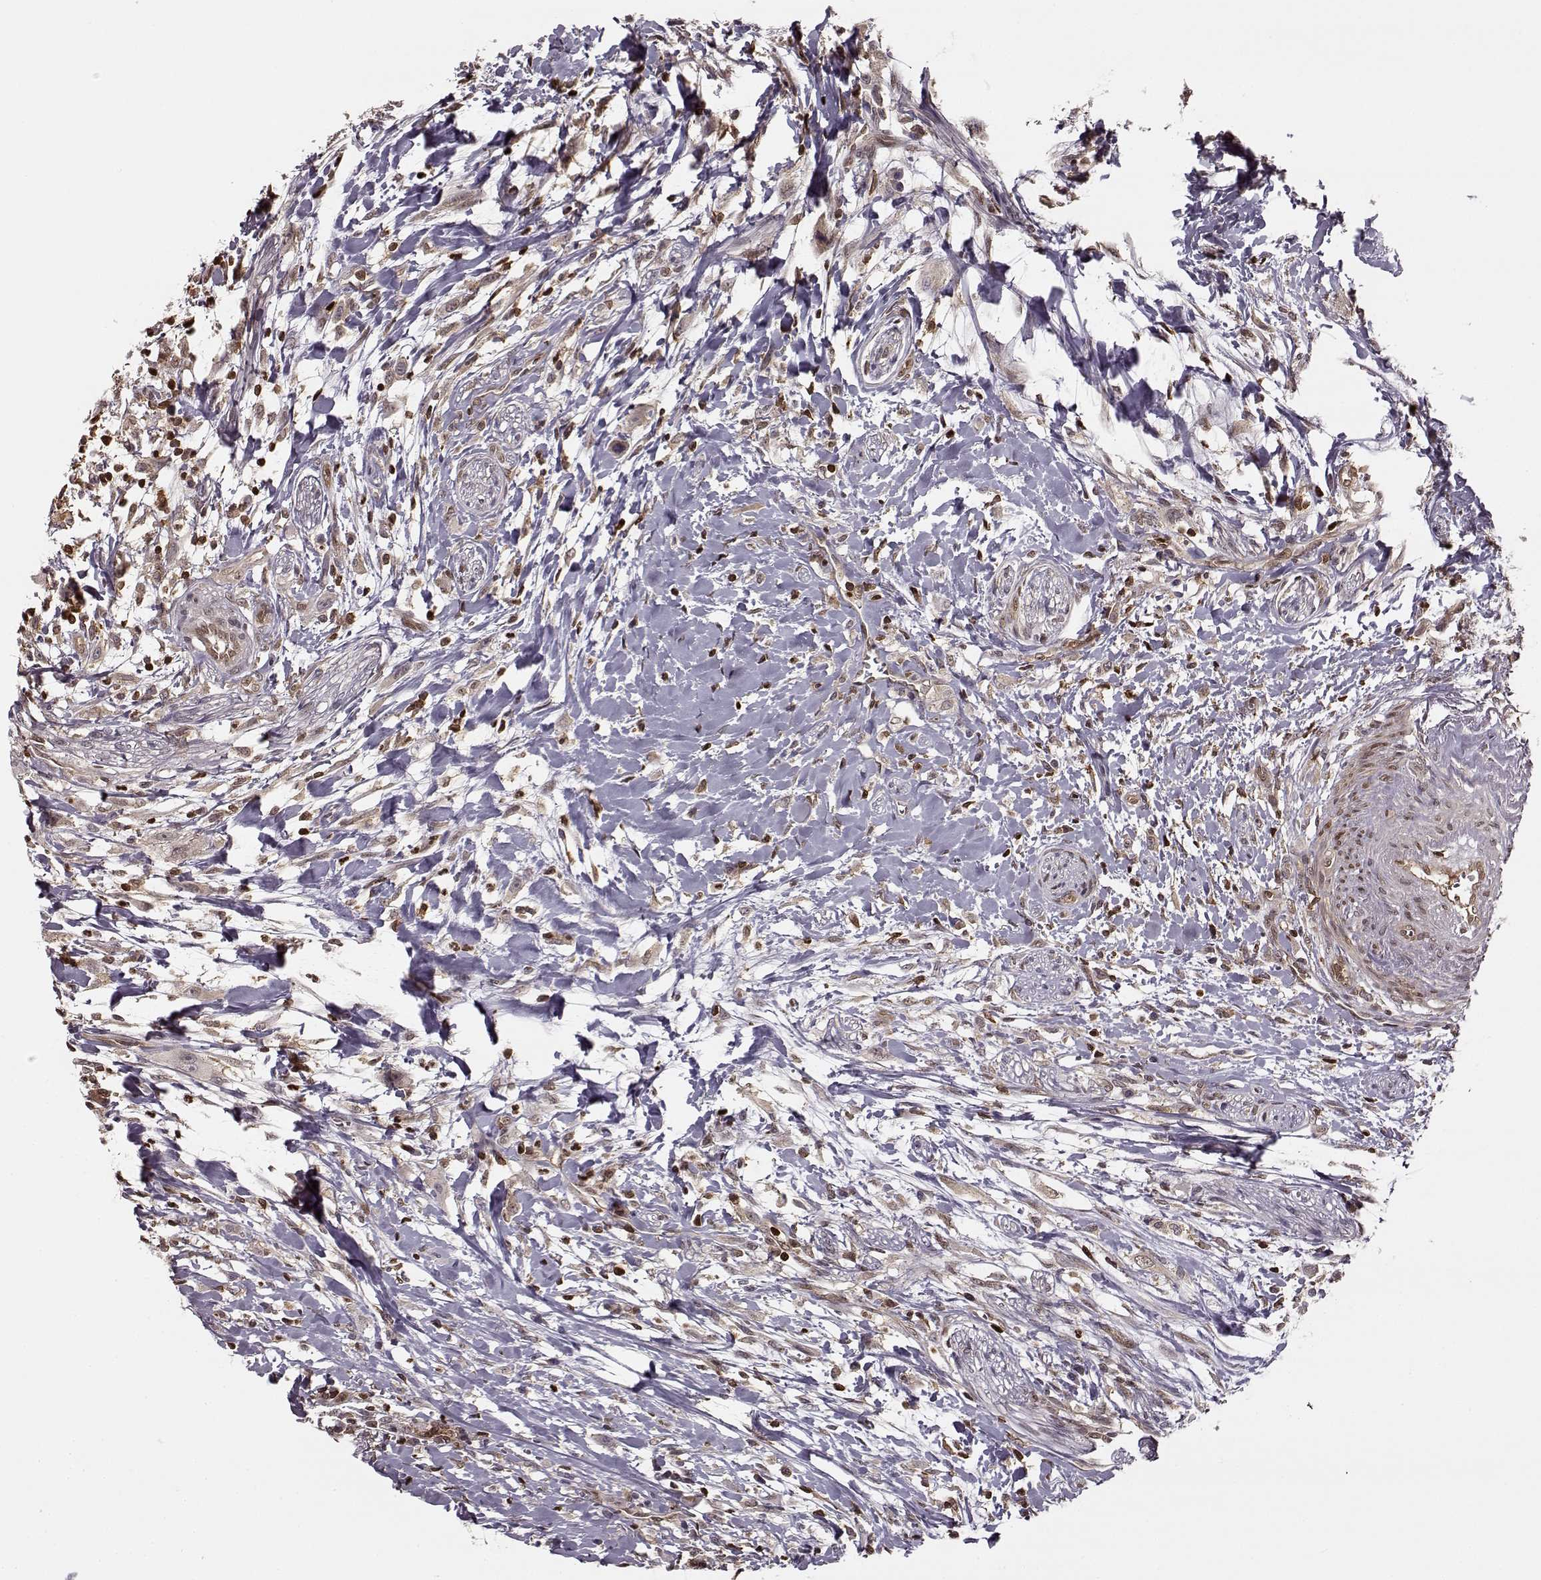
{"staining": {"intensity": "negative", "quantity": "none", "location": "none"}, "tissue": "head and neck cancer", "cell_type": "Tumor cells", "image_type": "cancer", "snomed": [{"axis": "morphology", "description": "Squamous cell carcinoma, NOS"}, {"axis": "morphology", "description": "Squamous cell carcinoma, metastatic, NOS"}, {"axis": "topography", "description": "Oral tissue"}, {"axis": "topography", "description": "Head-Neck"}], "caption": "Photomicrograph shows no significant protein positivity in tumor cells of head and neck squamous cell carcinoma.", "gene": "MFSD1", "patient": {"sex": "female", "age": 85}}